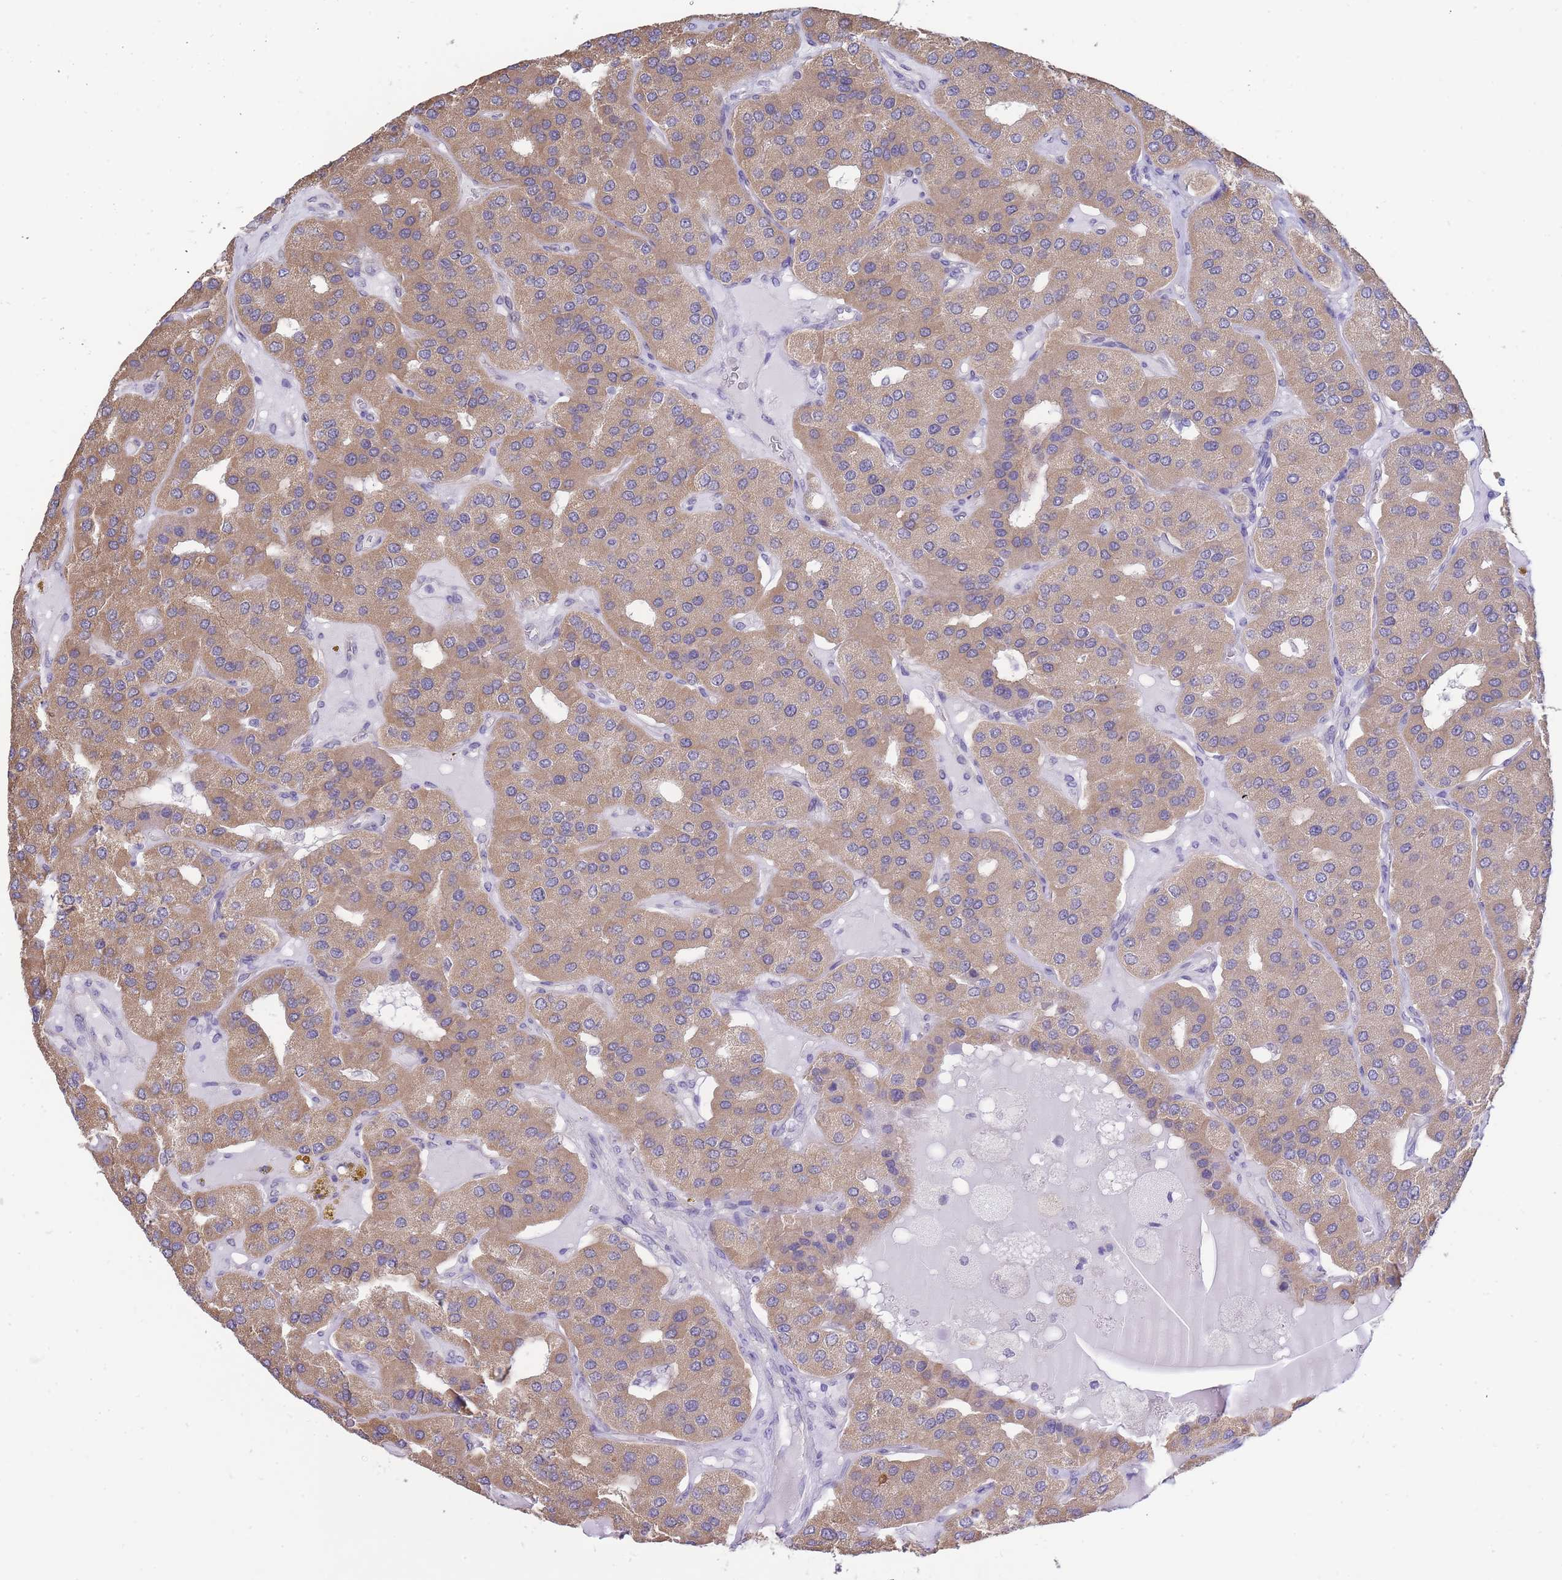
{"staining": {"intensity": "moderate", "quantity": ">75%", "location": "cytoplasmic/membranous"}, "tissue": "parathyroid gland", "cell_type": "Glandular cells", "image_type": "normal", "snomed": [{"axis": "morphology", "description": "Normal tissue, NOS"}, {"axis": "morphology", "description": "Adenoma, NOS"}, {"axis": "topography", "description": "Parathyroid gland"}], "caption": "Protein expression by immunohistochemistry (IHC) shows moderate cytoplasmic/membranous positivity in approximately >75% of glandular cells in normal parathyroid gland. (IHC, brightfield microscopy, high magnification).", "gene": "C19orf25", "patient": {"sex": "female", "age": 86}}